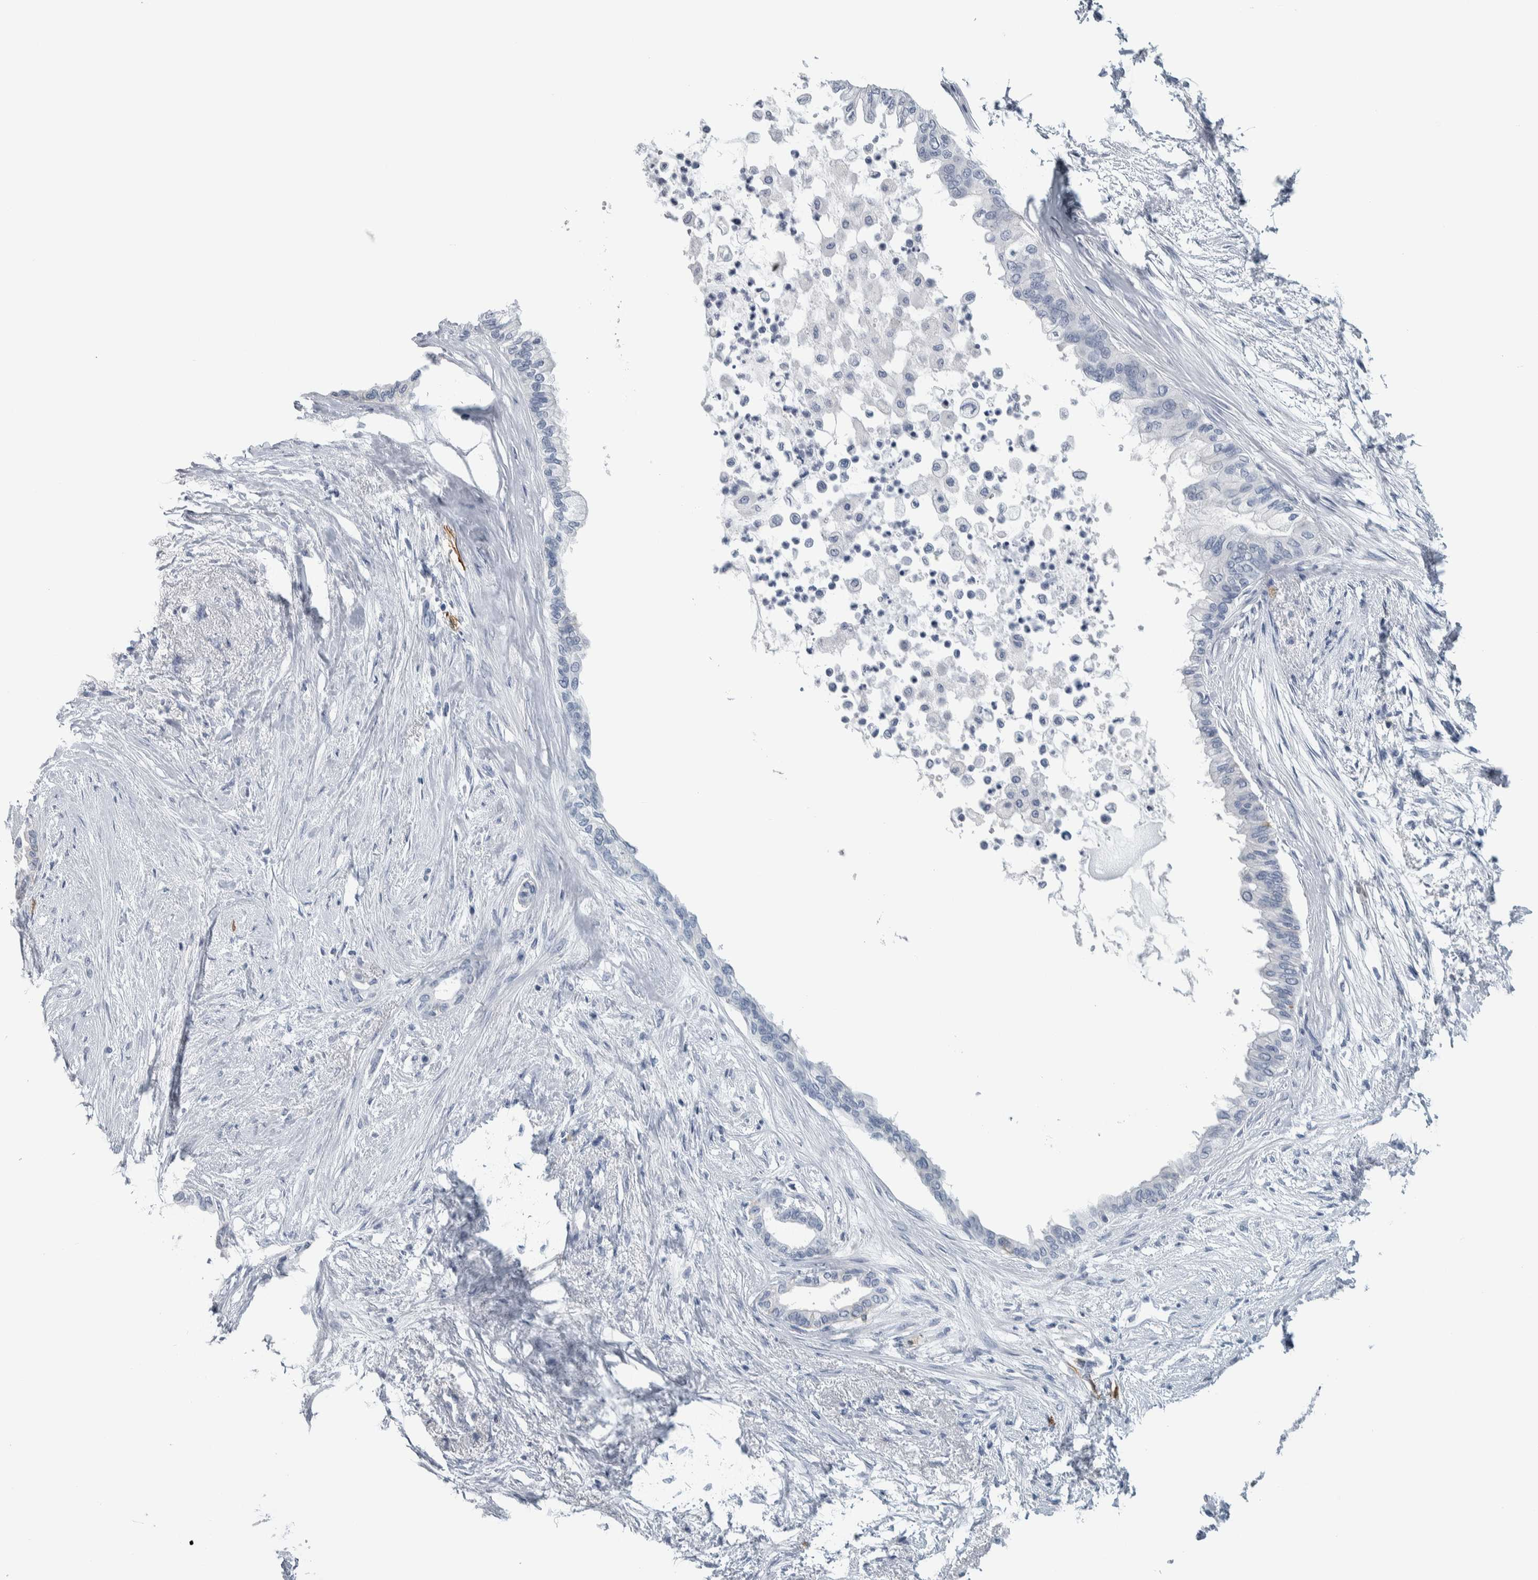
{"staining": {"intensity": "negative", "quantity": "none", "location": "none"}, "tissue": "pancreatic cancer", "cell_type": "Tumor cells", "image_type": "cancer", "snomed": [{"axis": "morphology", "description": "Normal tissue, NOS"}, {"axis": "morphology", "description": "Adenocarcinoma, NOS"}, {"axis": "topography", "description": "Pancreas"}, {"axis": "topography", "description": "Duodenum"}], "caption": "Image shows no significant protein positivity in tumor cells of pancreatic cancer (adenocarcinoma).", "gene": "CDH17", "patient": {"sex": "female", "age": 60}}